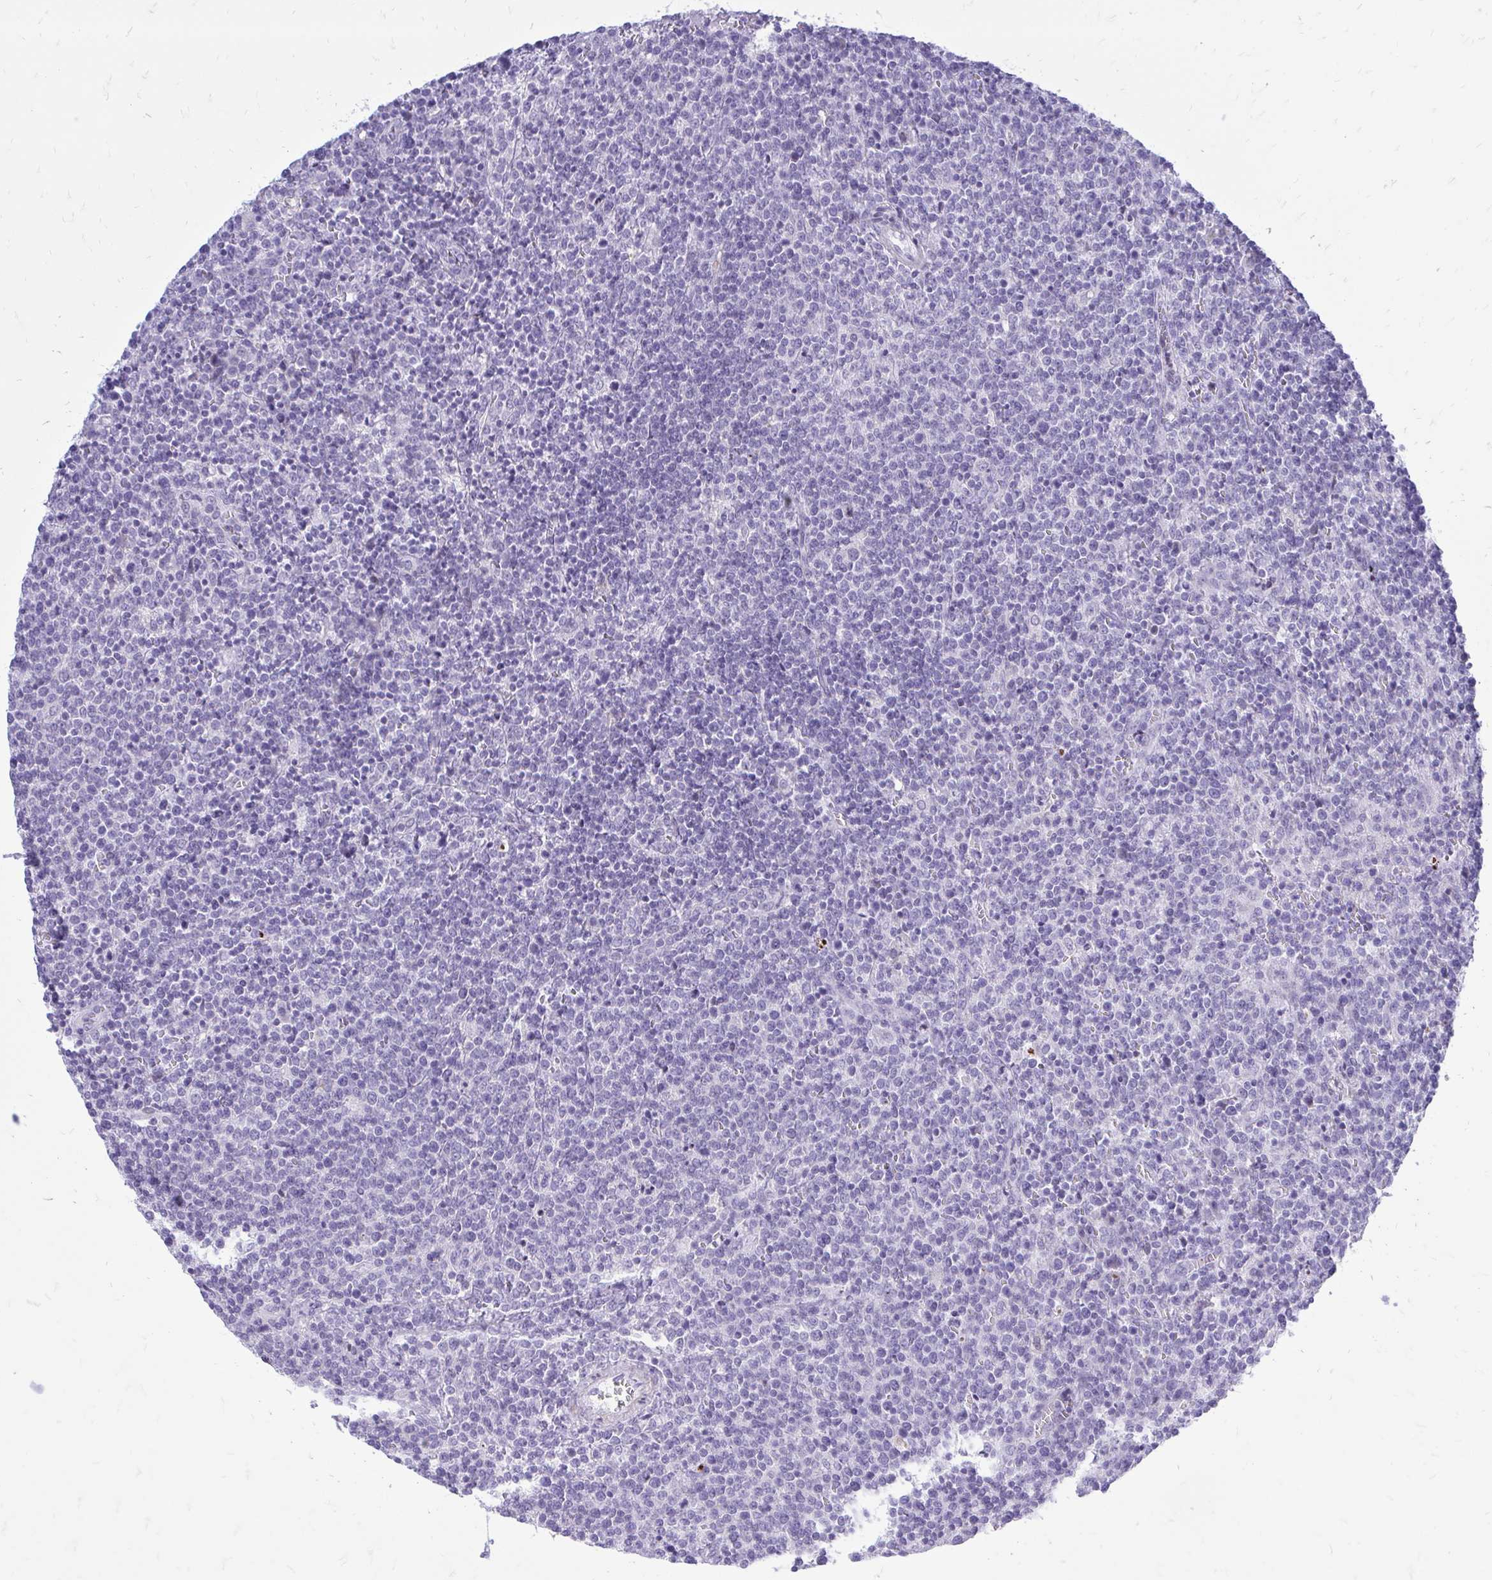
{"staining": {"intensity": "negative", "quantity": "none", "location": "none"}, "tissue": "lymphoma", "cell_type": "Tumor cells", "image_type": "cancer", "snomed": [{"axis": "morphology", "description": "Malignant lymphoma, non-Hodgkin's type, High grade"}, {"axis": "topography", "description": "Lymph node"}], "caption": "Immunohistochemistry of human lymphoma exhibits no positivity in tumor cells.", "gene": "GABRA1", "patient": {"sex": "male", "age": 61}}